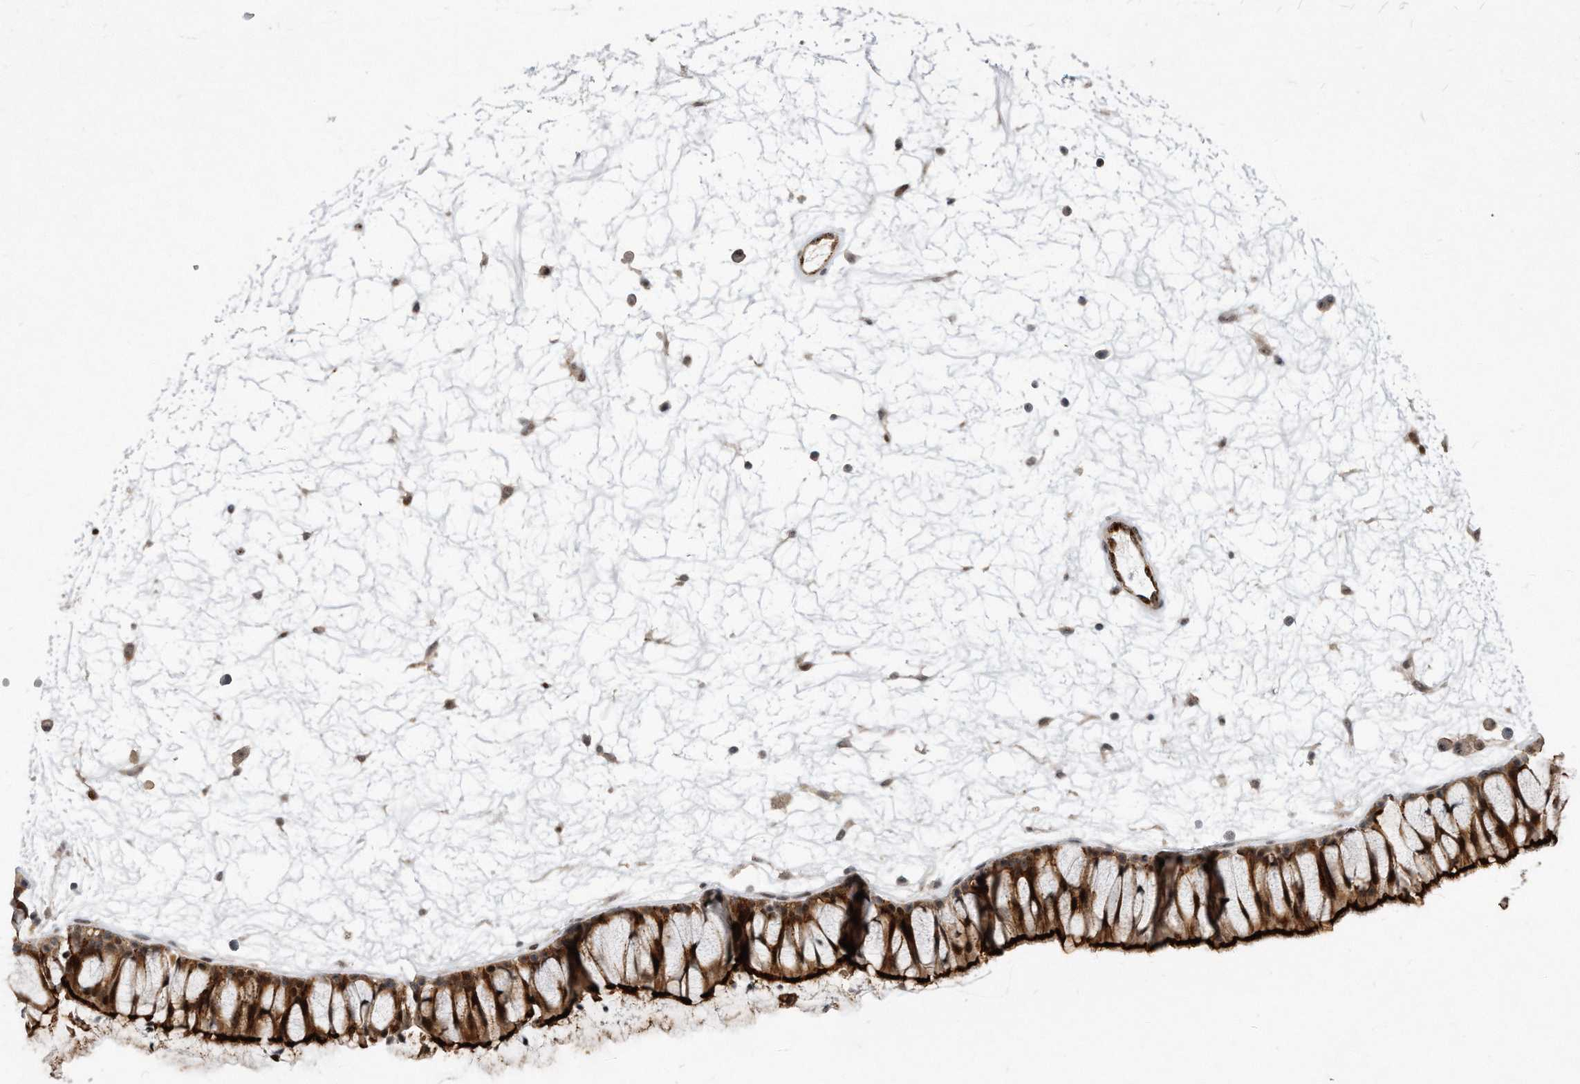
{"staining": {"intensity": "strong", "quantity": "25%-75%", "location": "cytoplasmic/membranous,nuclear"}, "tissue": "nasopharynx", "cell_type": "Respiratory epithelial cells", "image_type": "normal", "snomed": [{"axis": "morphology", "description": "Normal tissue, NOS"}, {"axis": "topography", "description": "Nasopharynx"}], "caption": "Nasopharynx stained with immunohistochemistry exhibits strong cytoplasmic/membranous,nuclear positivity in approximately 25%-75% of respiratory epithelial cells.", "gene": "PGBD2", "patient": {"sex": "male", "age": 64}}